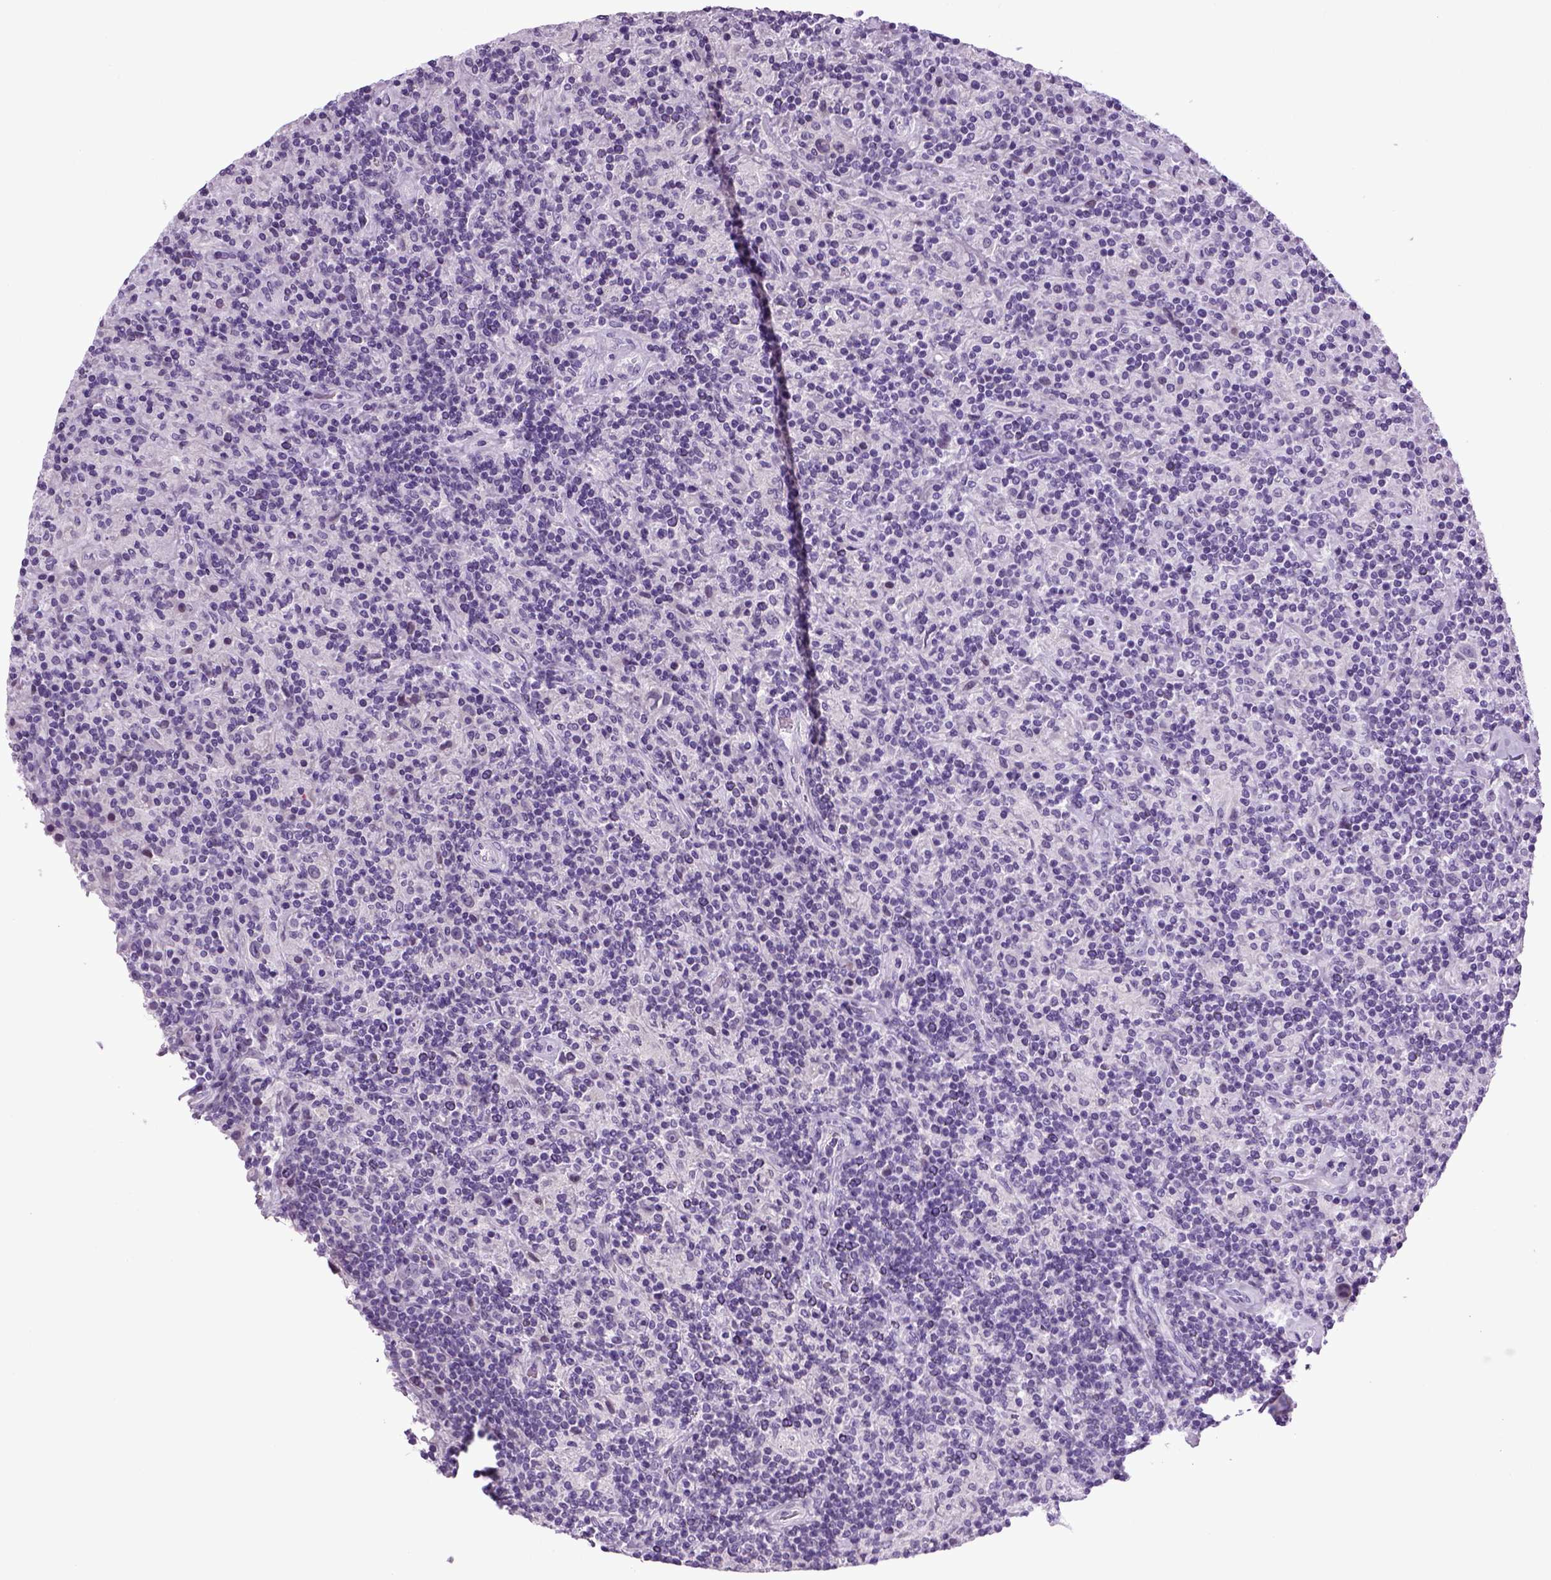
{"staining": {"intensity": "negative", "quantity": "none", "location": "none"}, "tissue": "lymphoma", "cell_type": "Tumor cells", "image_type": "cancer", "snomed": [{"axis": "morphology", "description": "Hodgkin's disease, NOS"}, {"axis": "topography", "description": "Lymph node"}], "caption": "Tumor cells are negative for brown protein staining in Hodgkin's disease. The staining was performed using DAB (3,3'-diaminobenzidine) to visualize the protein expression in brown, while the nuclei were stained in blue with hematoxylin (Magnification: 20x).", "gene": "HMCN2", "patient": {"sex": "male", "age": 70}}